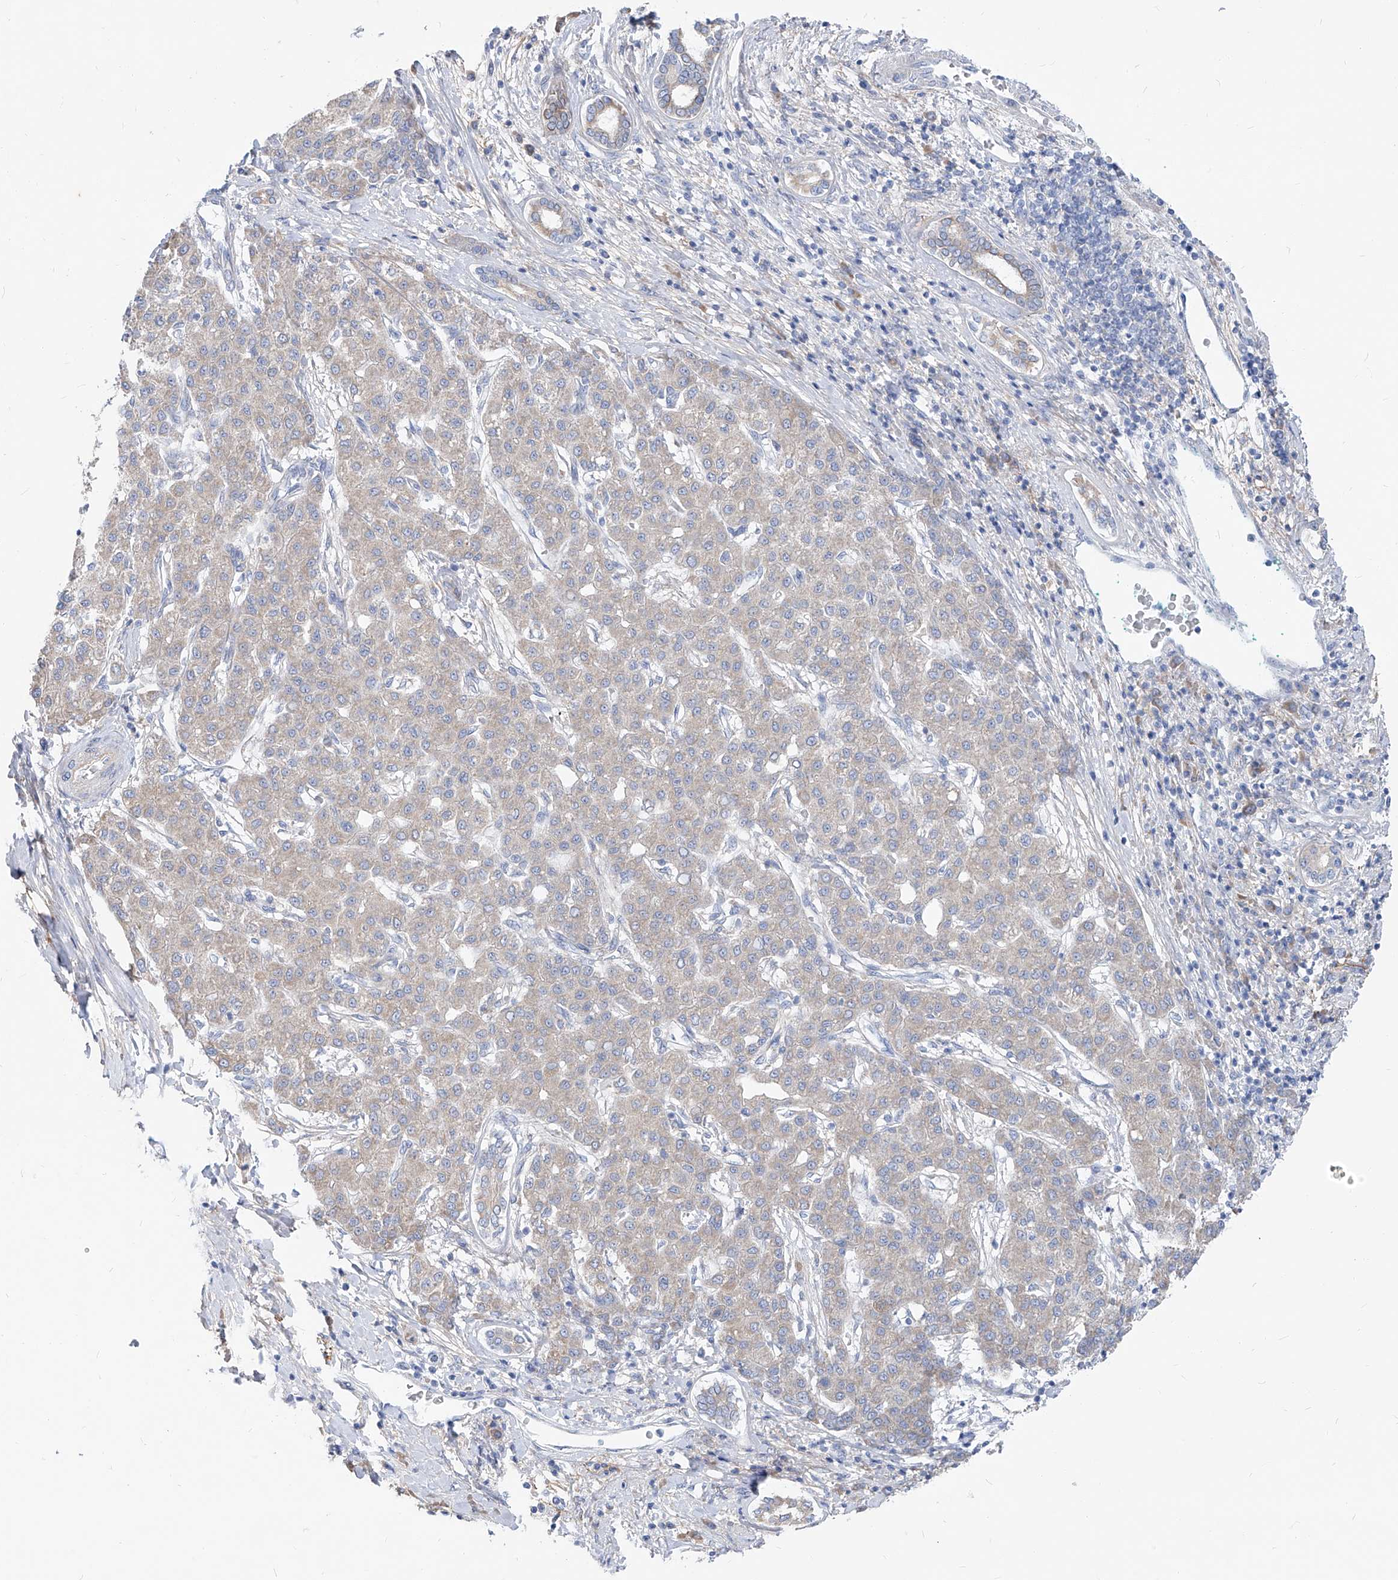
{"staining": {"intensity": "negative", "quantity": "none", "location": "none"}, "tissue": "liver cancer", "cell_type": "Tumor cells", "image_type": "cancer", "snomed": [{"axis": "morphology", "description": "Carcinoma, Hepatocellular, NOS"}, {"axis": "topography", "description": "Liver"}], "caption": "DAB (3,3'-diaminobenzidine) immunohistochemical staining of liver hepatocellular carcinoma displays no significant staining in tumor cells.", "gene": "UFL1", "patient": {"sex": "male", "age": 65}}